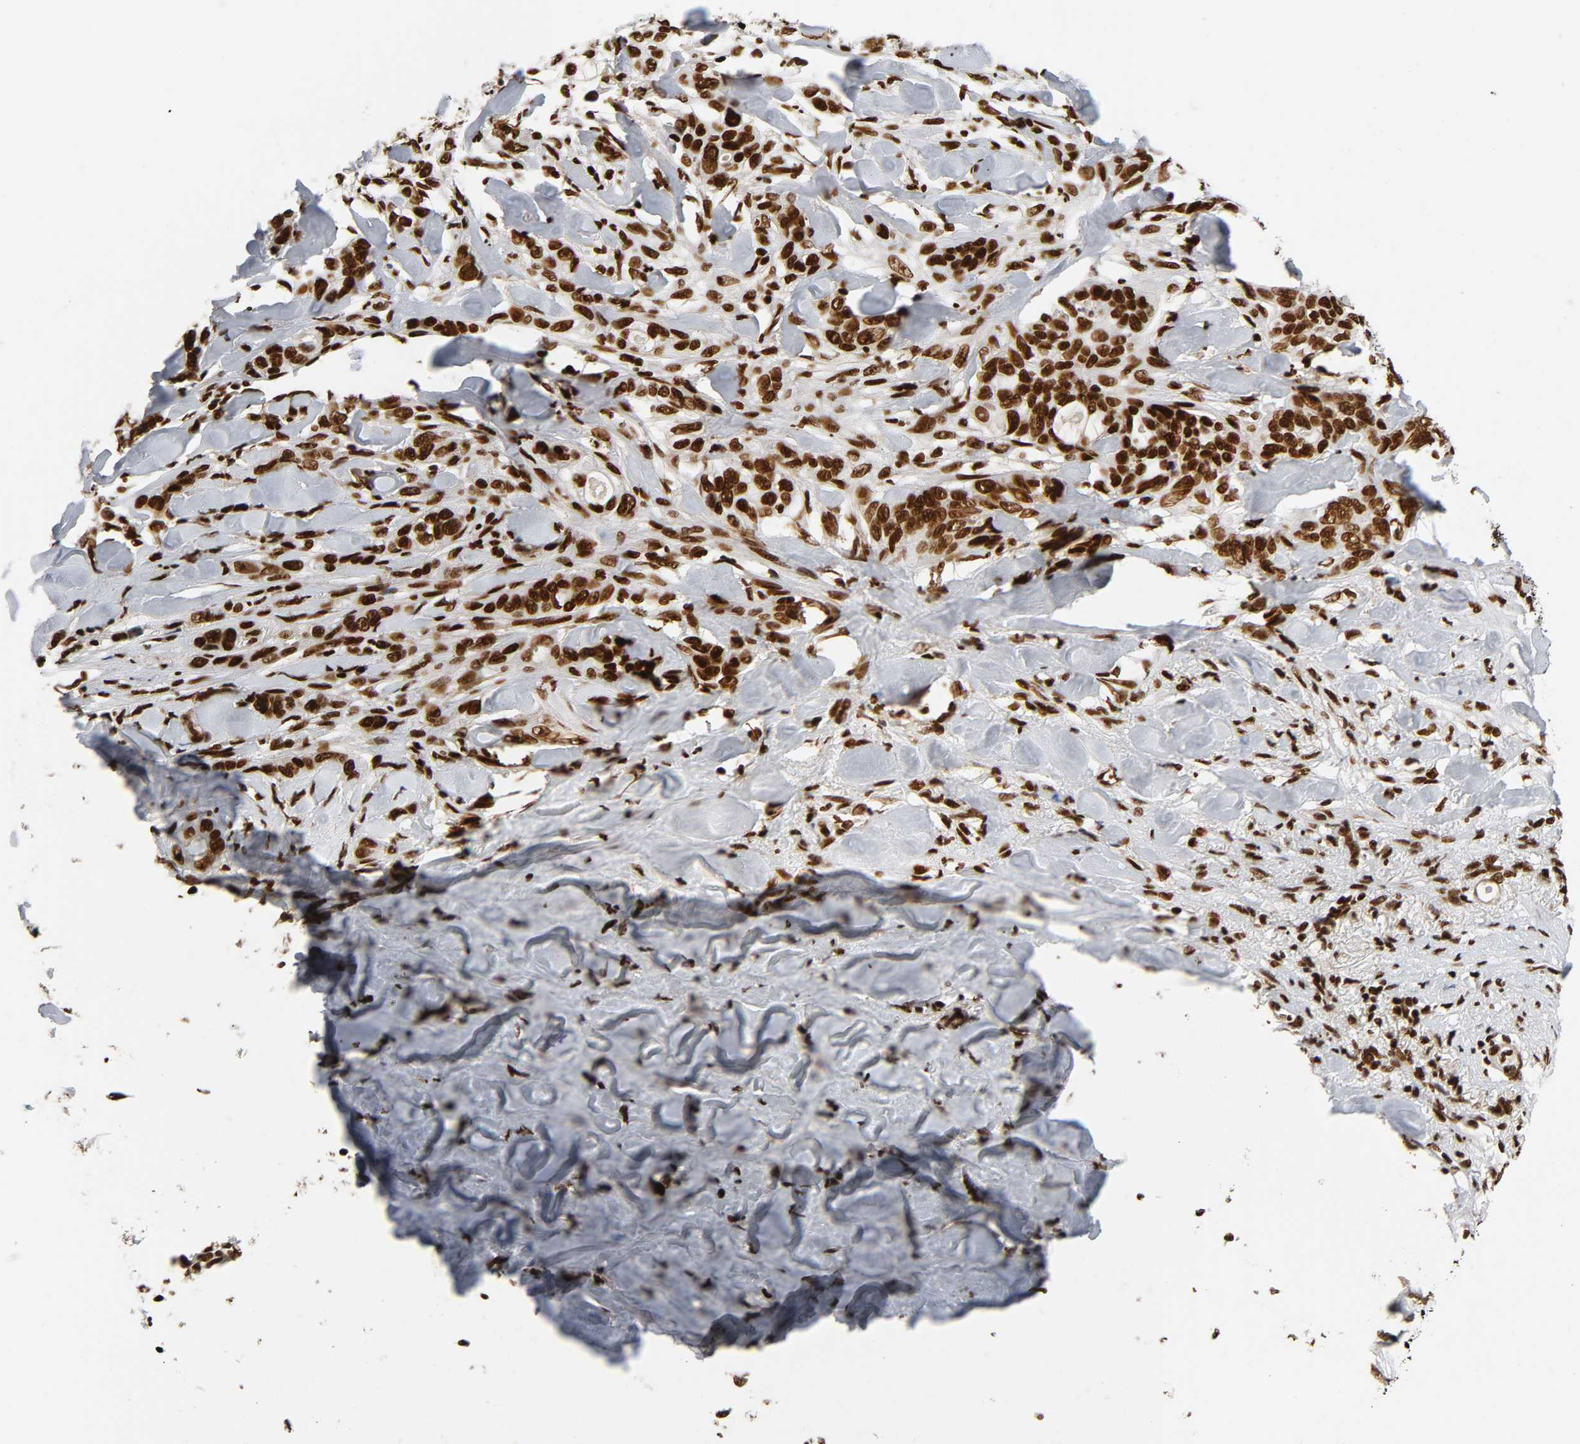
{"staining": {"intensity": "strong", "quantity": ">75%", "location": "nuclear"}, "tissue": "liver cancer", "cell_type": "Tumor cells", "image_type": "cancer", "snomed": [{"axis": "morphology", "description": "Cholangiocarcinoma"}, {"axis": "topography", "description": "Liver"}], "caption": "Liver cholangiocarcinoma was stained to show a protein in brown. There is high levels of strong nuclear positivity in approximately >75% of tumor cells.", "gene": "NFYB", "patient": {"sex": "female", "age": 67}}